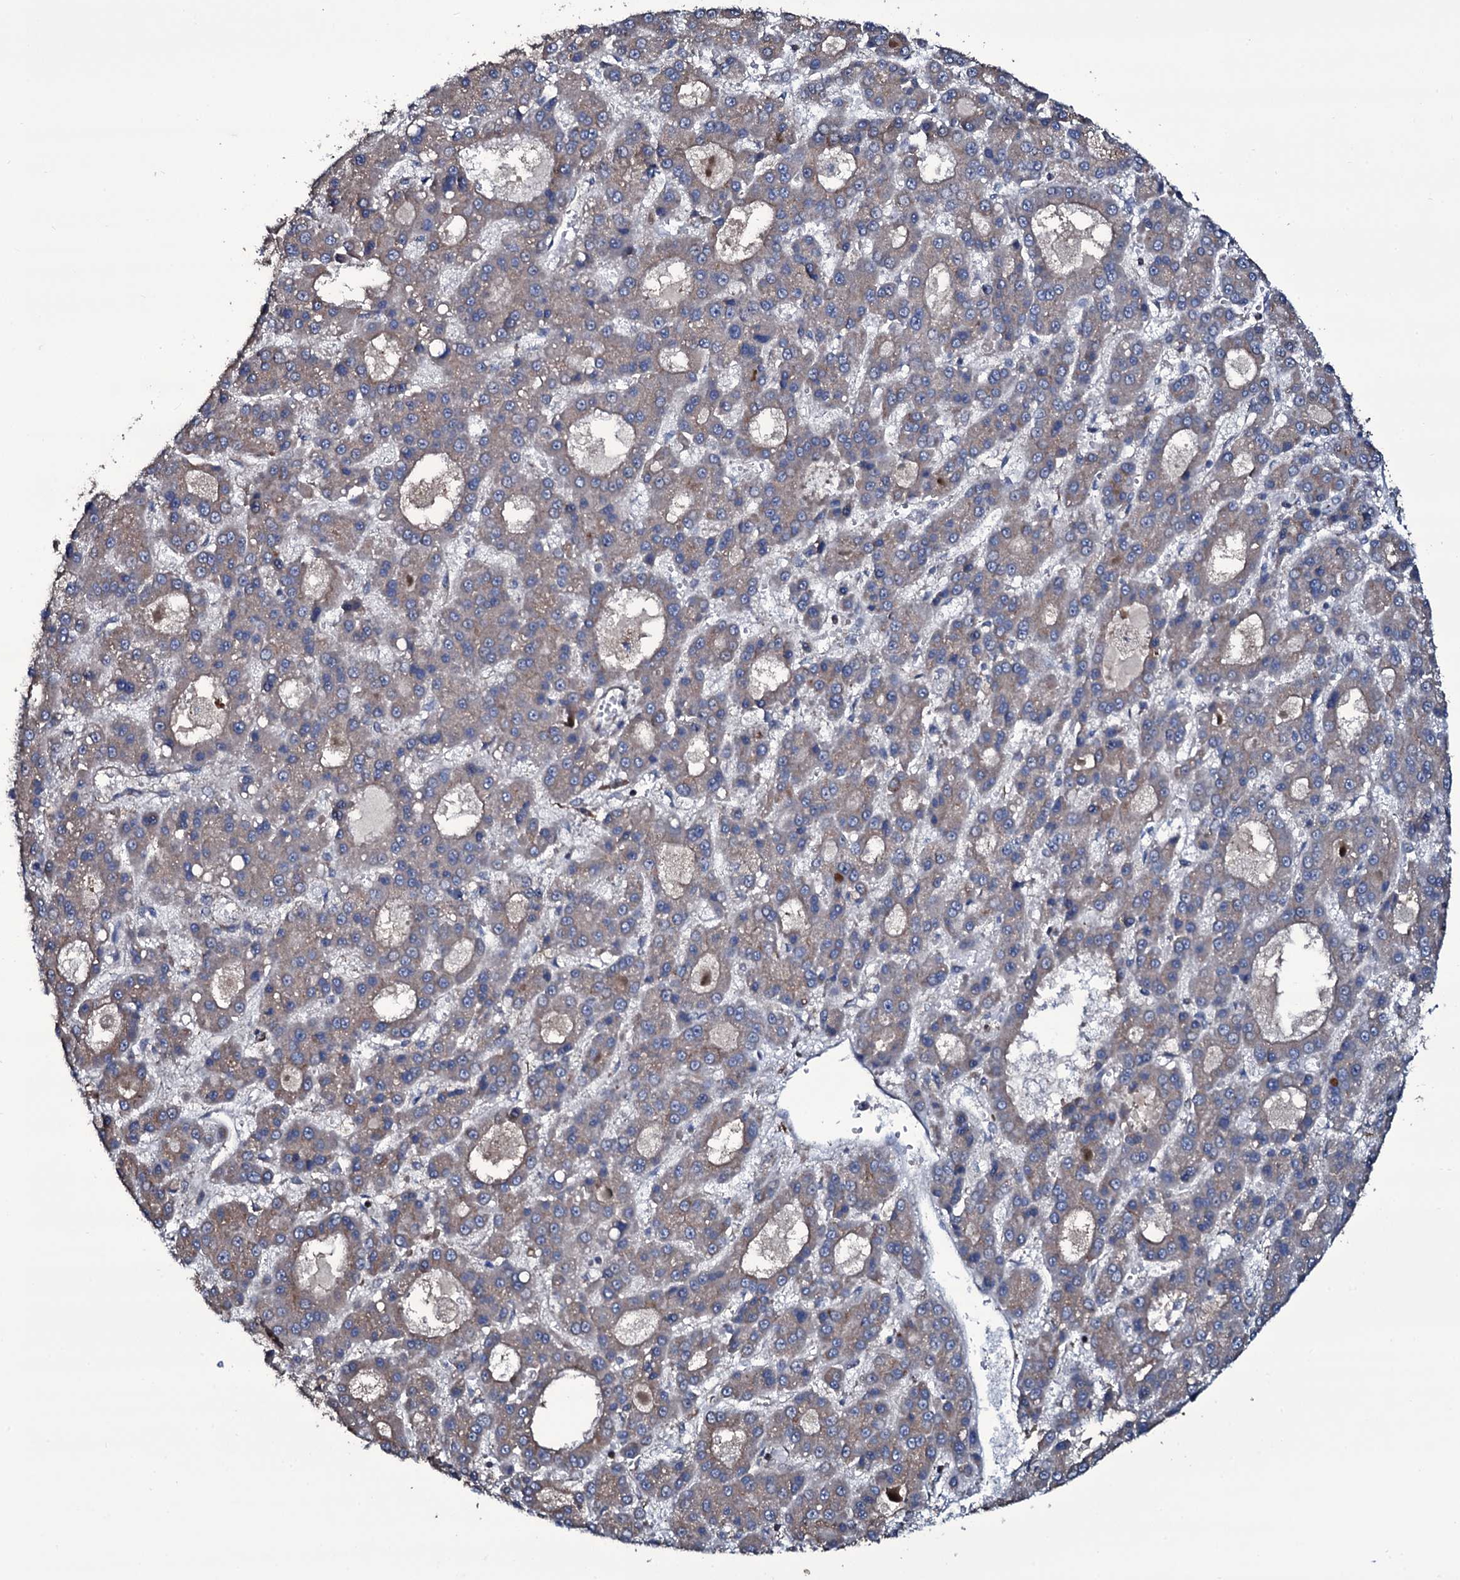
{"staining": {"intensity": "weak", "quantity": "25%-75%", "location": "cytoplasmic/membranous"}, "tissue": "liver cancer", "cell_type": "Tumor cells", "image_type": "cancer", "snomed": [{"axis": "morphology", "description": "Carcinoma, Hepatocellular, NOS"}, {"axis": "topography", "description": "Liver"}], "caption": "Immunohistochemical staining of liver cancer (hepatocellular carcinoma) demonstrates low levels of weak cytoplasmic/membranous staining in approximately 25%-75% of tumor cells. (brown staining indicates protein expression, while blue staining denotes nuclei).", "gene": "WIPF3", "patient": {"sex": "male", "age": 70}}